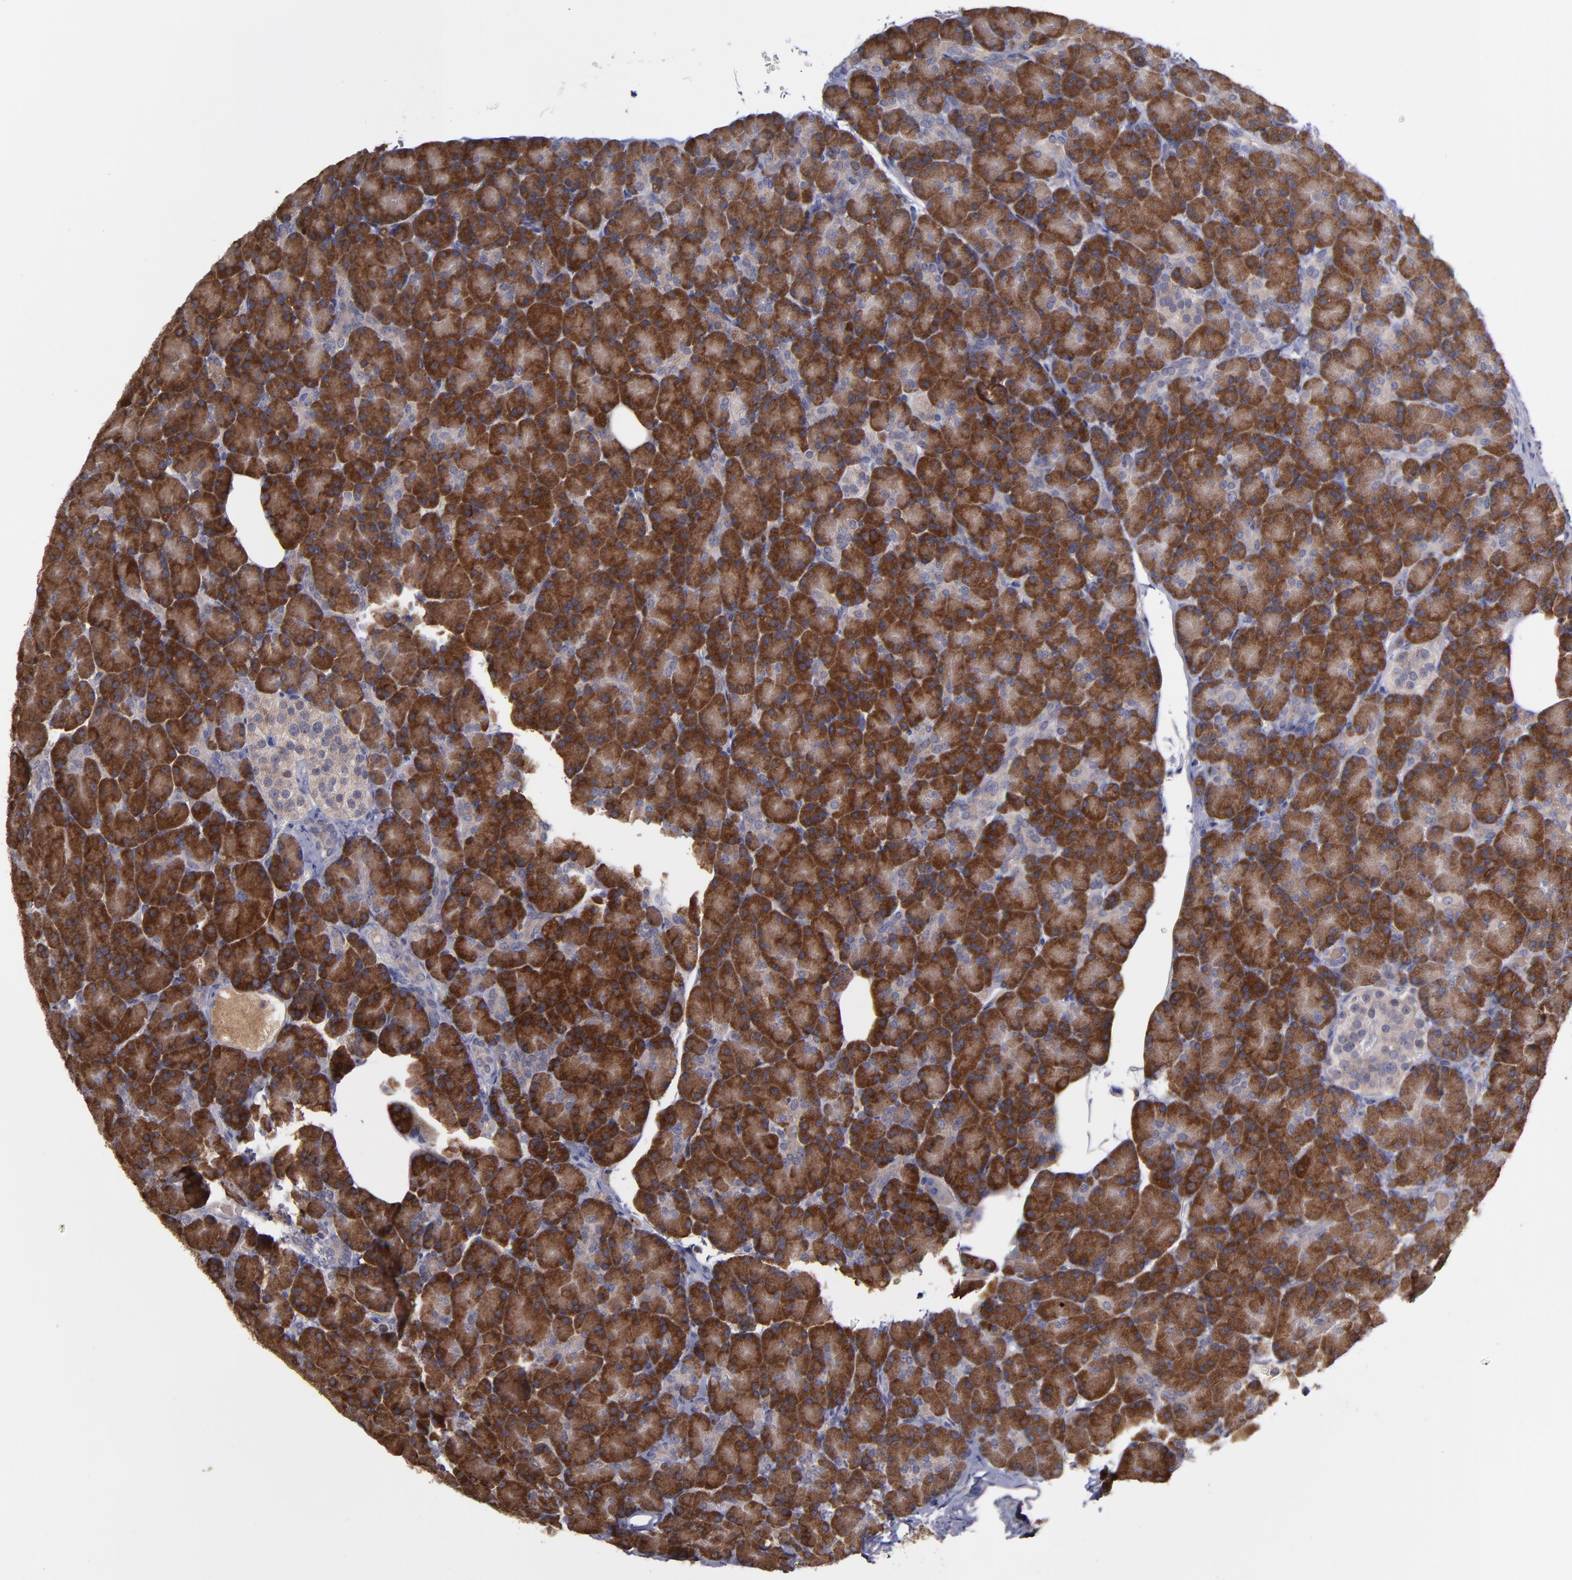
{"staining": {"intensity": "strong", "quantity": ">75%", "location": "cytoplasmic/membranous"}, "tissue": "pancreas", "cell_type": "Exocrine glandular cells", "image_type": "normal", "snomed": [{"axis": "morphology", "description": "Normal tissue, NOS"}, {"axis": "topography", "description": "Pancreas"}], "caption": "Immunohistochemistry (DAB (3,3'-diaminobenzidine)) staining of unremarkable human pancreas reveals strong cytoplasmic/membranous protein staining in approximately >75% of exocrine glandular cells.", "gene": "MMP11", "patient": {"sex": "female", "age": 43}}